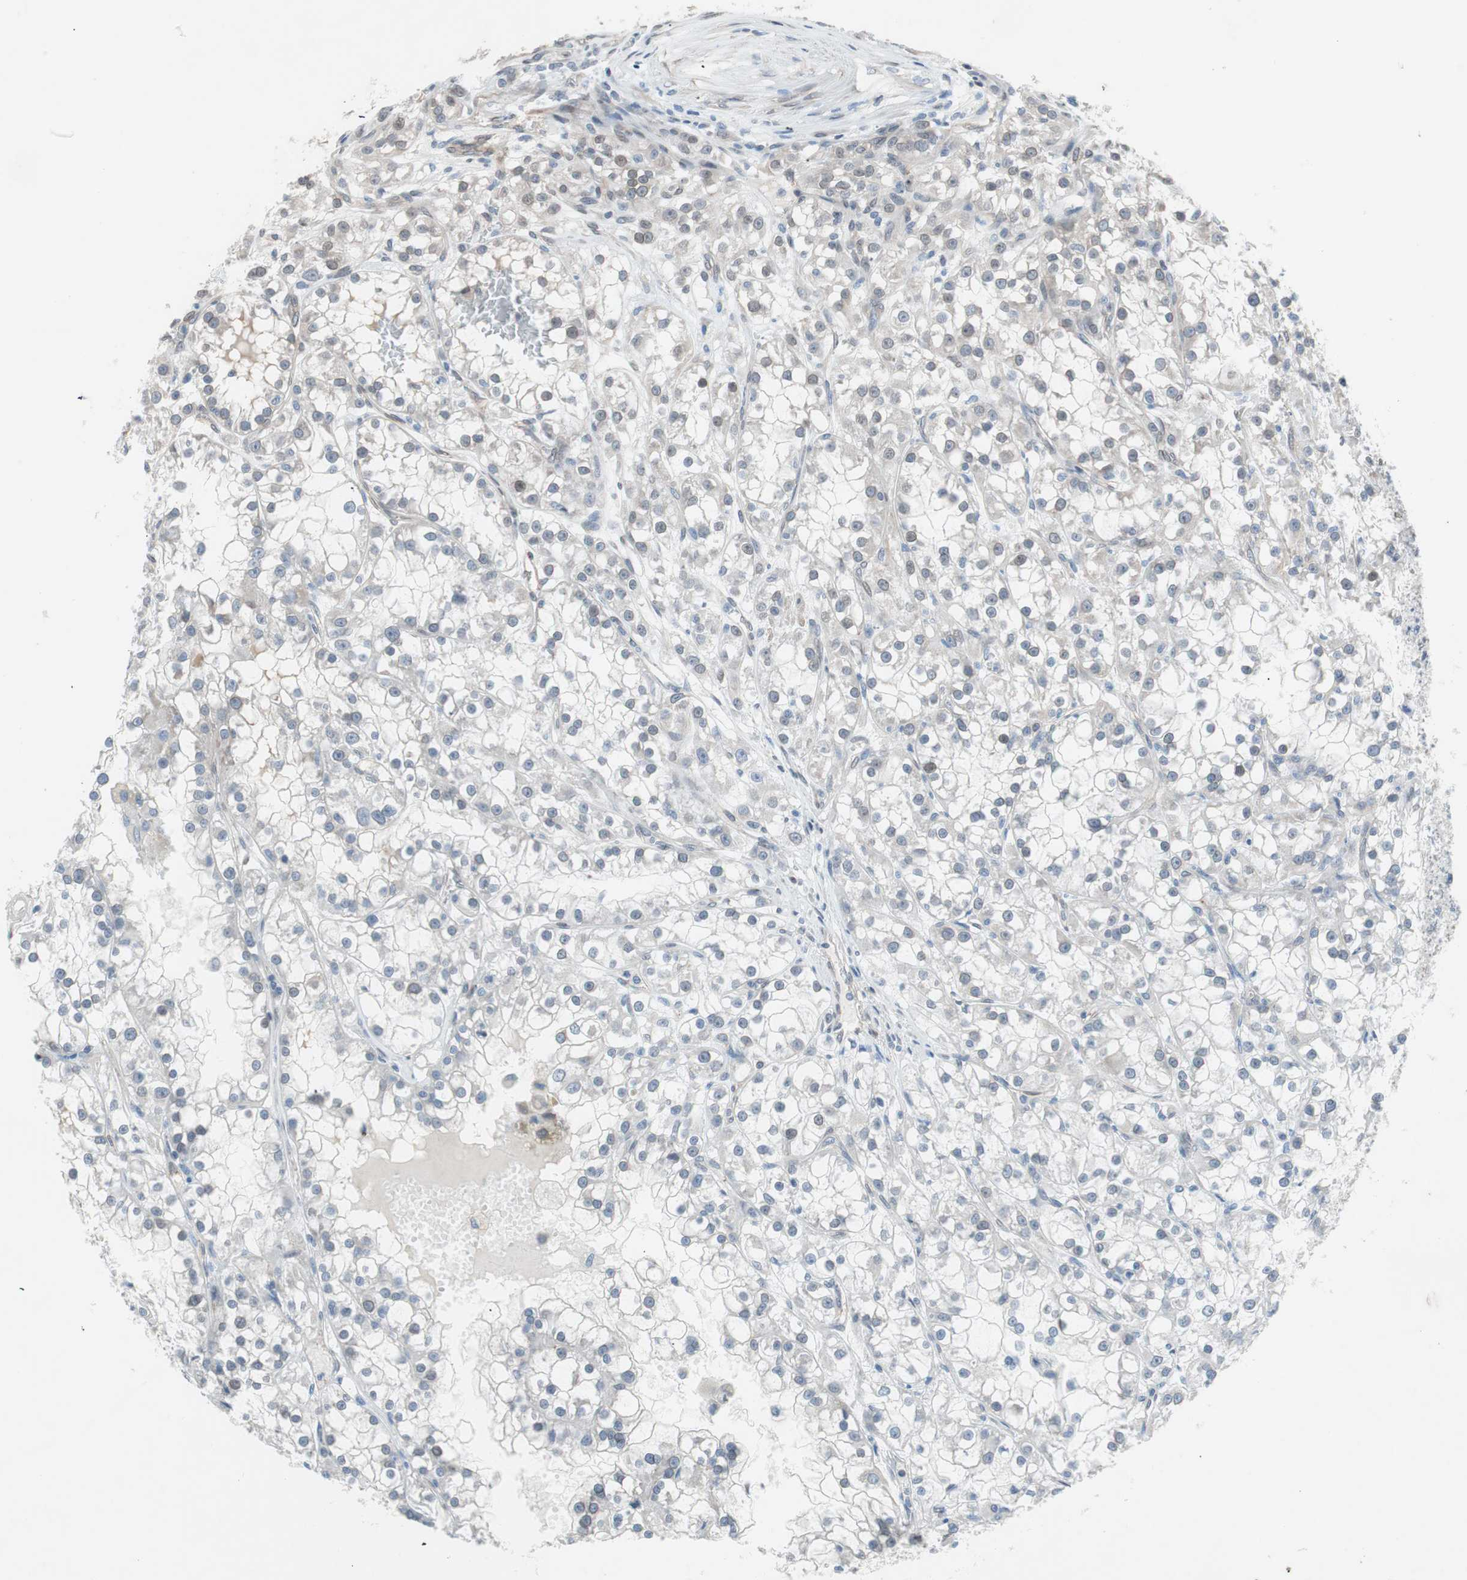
{"staining": {"intensity": "negative", "quantity": "none", "location": "none"}, "tissue": "renal cancer", "cell_type": "Tumor cells", "image_type": "cancer", "snomed": [{"axis": "morphology", "description": "Adenocarcinoma, NOS"}, {"axis": "topography", "description": "Kidney"}], "caption": "Tumor cells are negative for brown protein staining in adenocarcinoma (renal).", "gene": "ARNT2", "patient": {"sex": "female", "age": 52}}